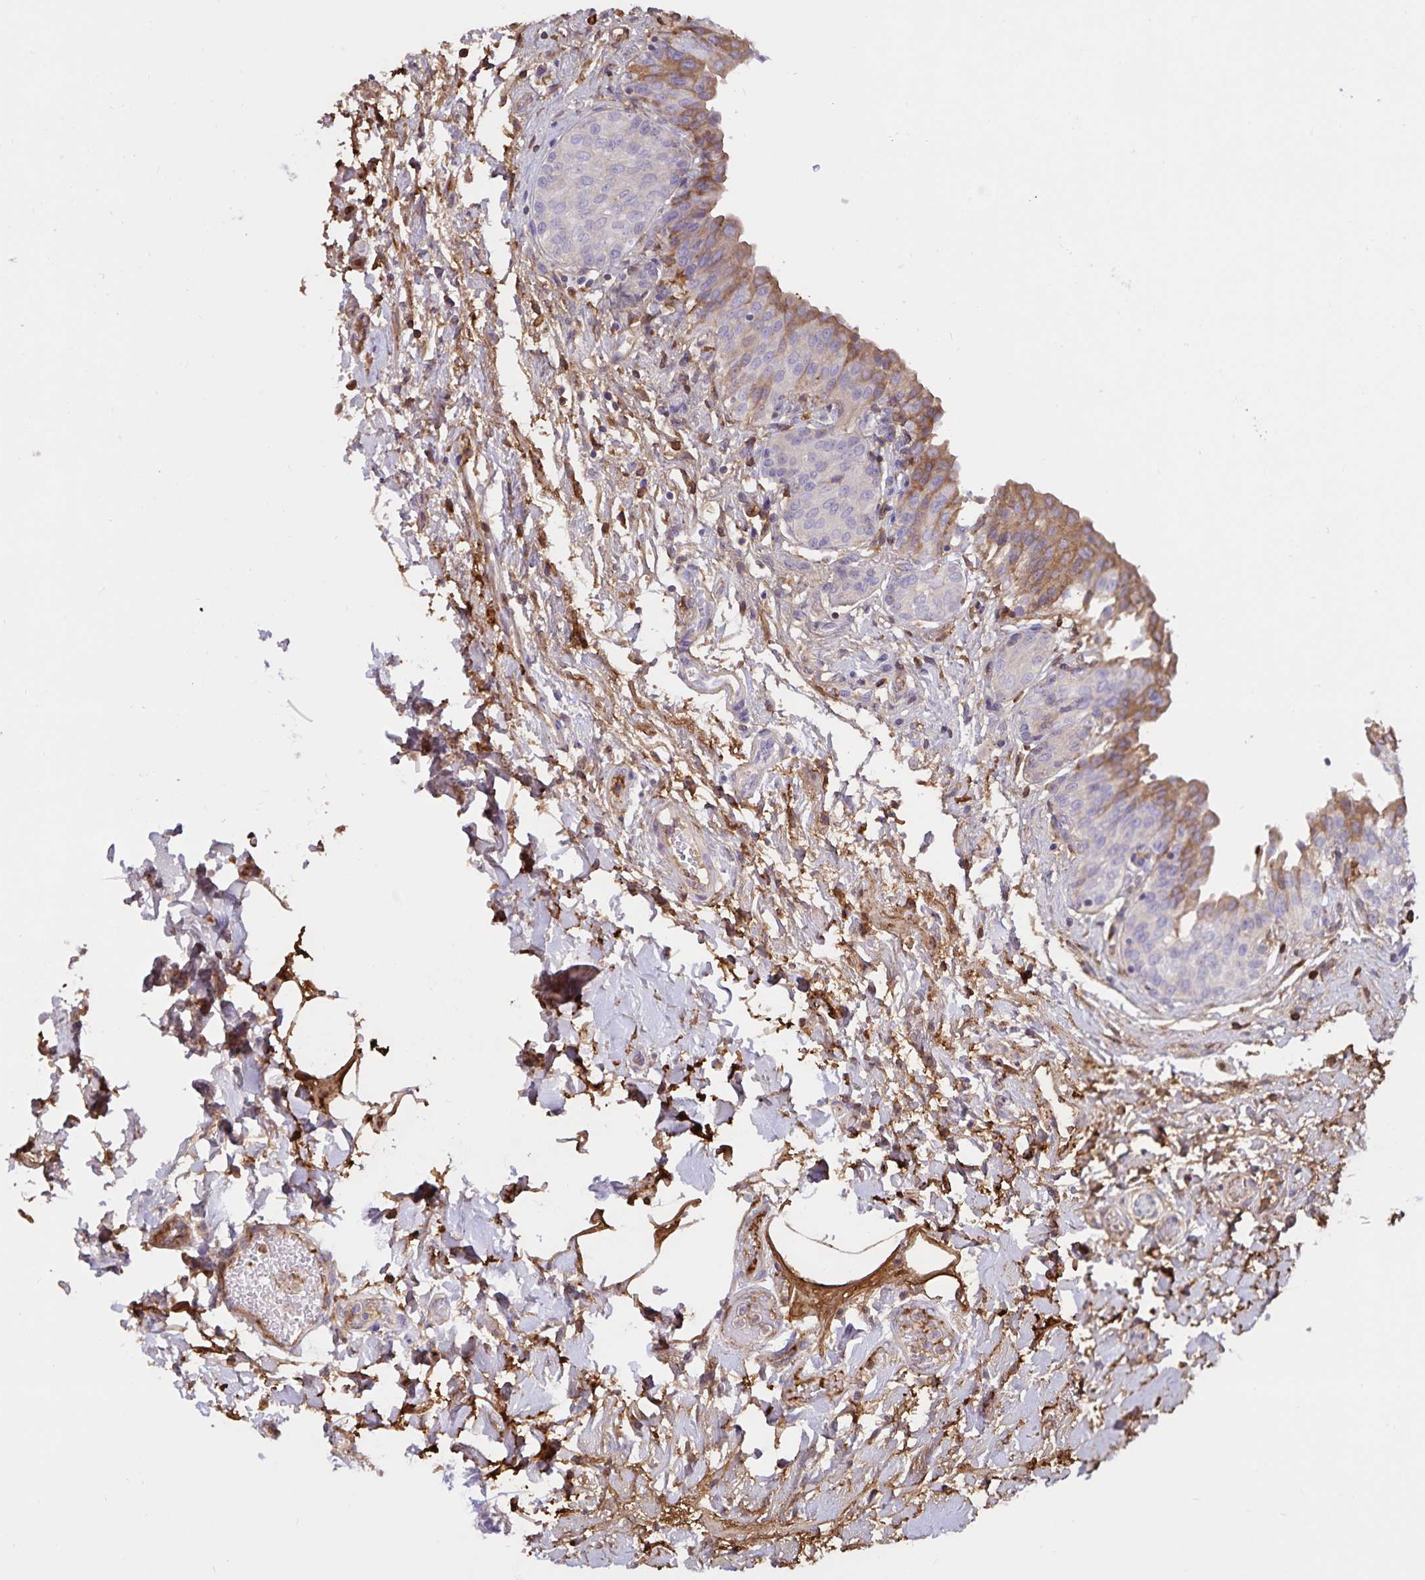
{"staining": {"intensity": "moderate", "quantity": "<25%", "location": "cytoplasmic/membranous"}, "tissue": "urinary bladder", "cell_type": "Urothelial cells", "image_type": "normal", "snomed": [{"axis": "morphology", "description": "Normal tissue, NOS"}, {"axis": "topography", "description": "Urinary bladder"}], "caption": "Normal urinary bladder was stained to show a protein in brown. There is low levels of moderate cytoplasmic/membranous staining in approximately <25% of urothelial cells.", "gene": "FGG", "patient": {"sex": "male", "age": 68}}